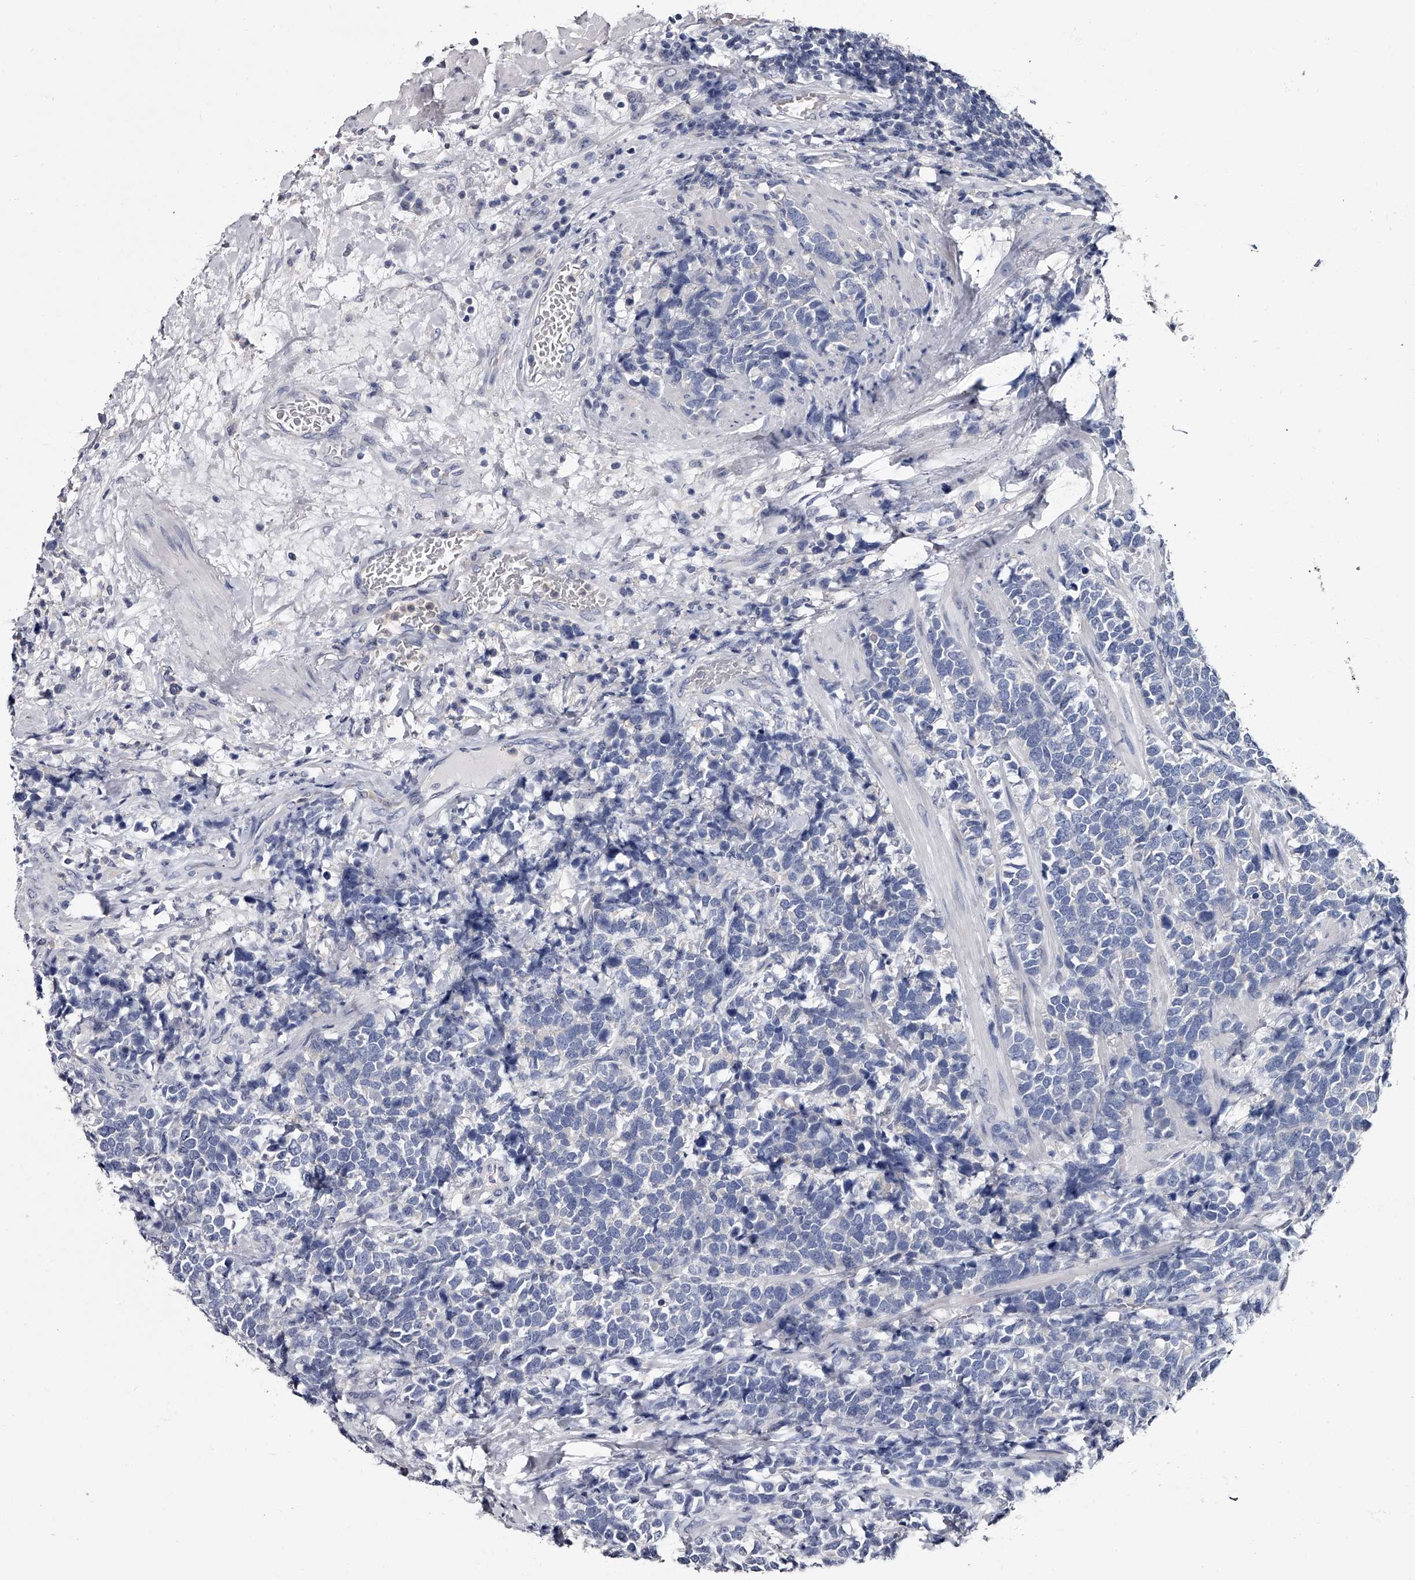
{"staining": {"intensity": "negative", "quantity": "none", "location": "none"}, "tissue": "urothelial cancer", "cell_type": "Tumor cells", "image_type": "cancer", "snomed": [{"axis": "morphology", "description": "Urothelial carcinoma, High grade"}, {"axis": "topography", "description": "Urinary bladder"}], "caption": "A photomicrograph of high-grade urothelial carcinoma stained for a protein reveals no brown staining in tumor cells.", "gene": "GAPVD1", "patient": {"sex": "female", "age": 82}}